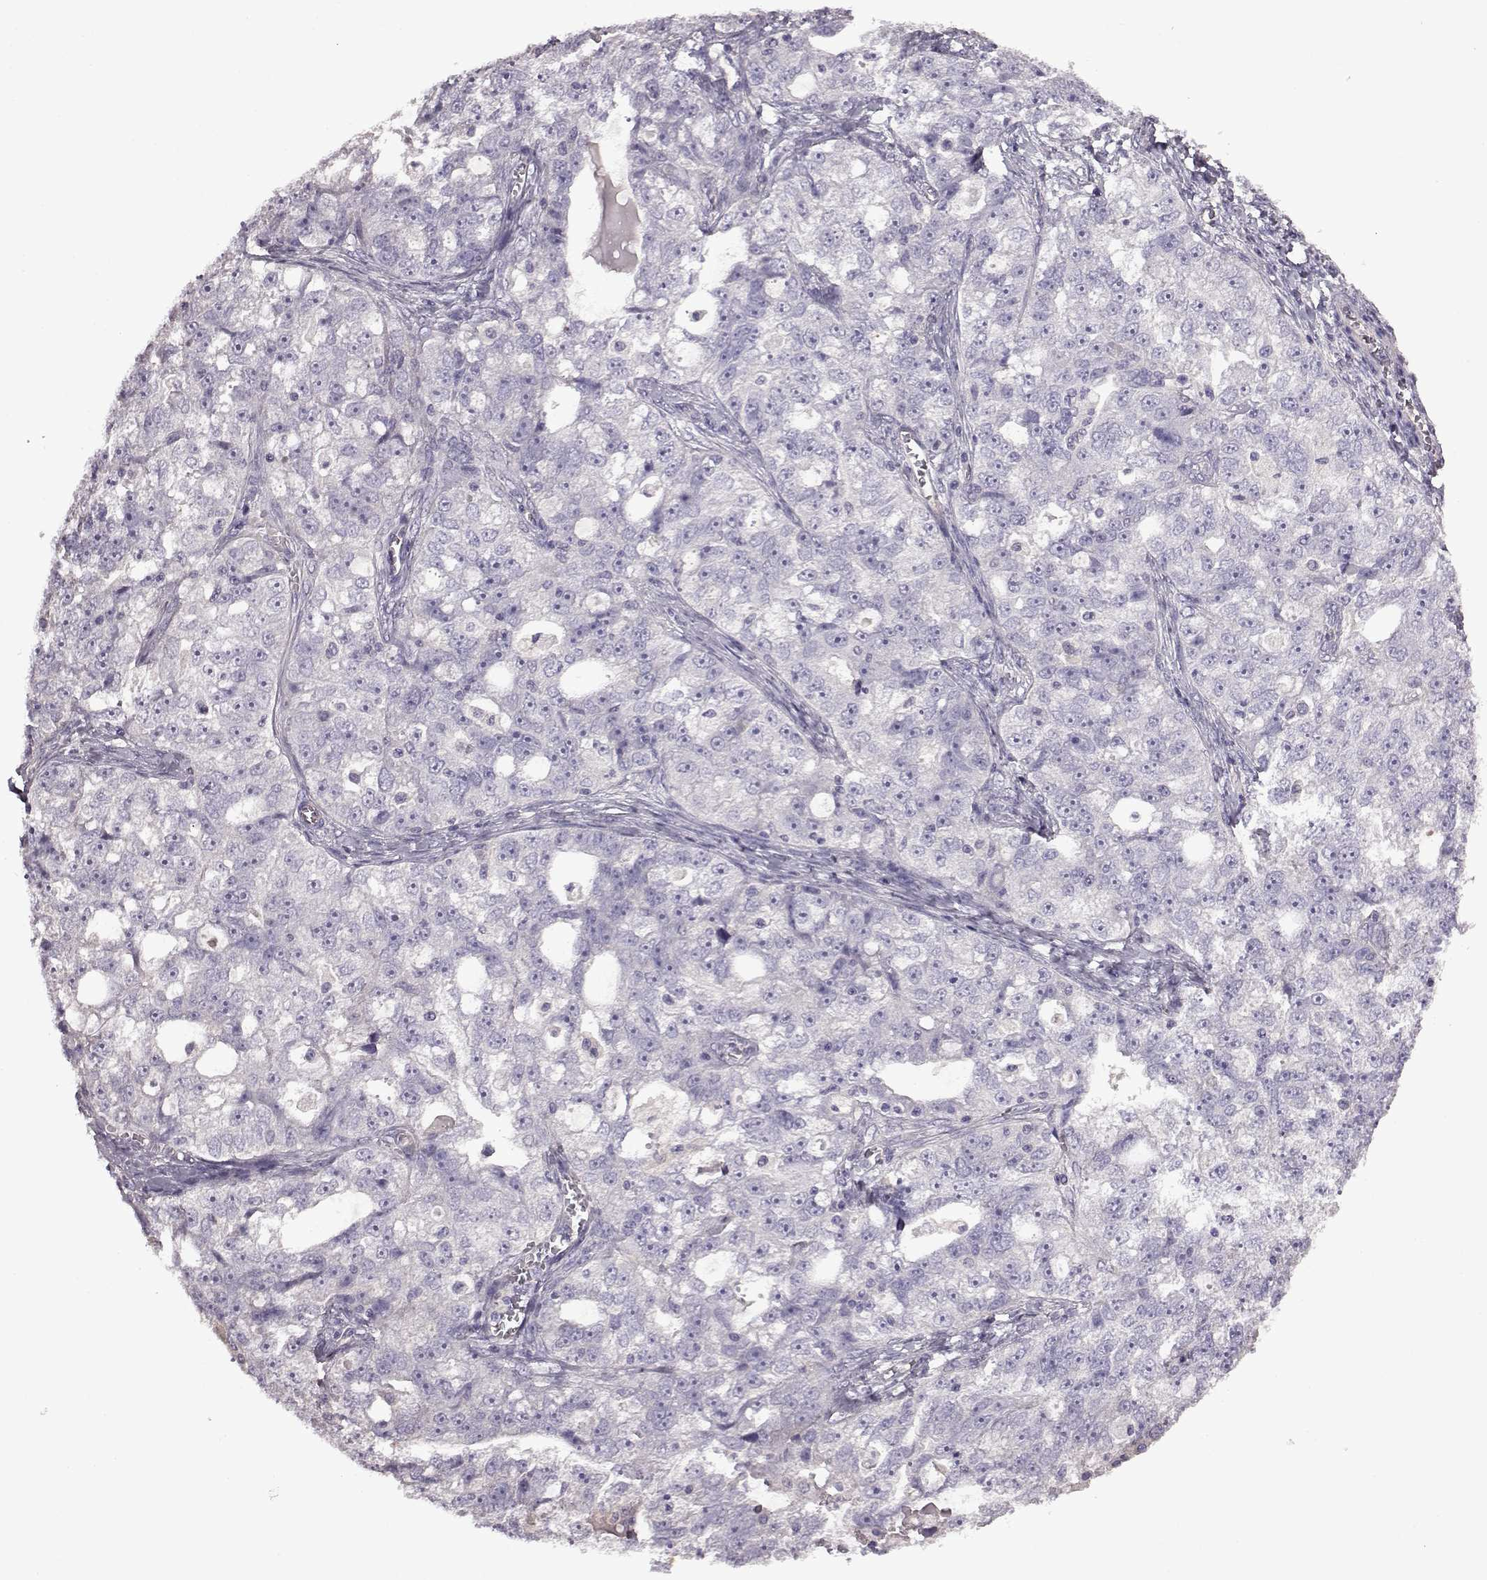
{"staining": {"intensity": "negative", "quantity": "none", "location": "none"}, "tissue": "ovarian cancer", "cell_type": "Tumor cells", "image_type": "cancer", "snomed": [{"axis": "morphology", "description": "Cystadenocarcinoma, serous, NOS"}, {"axis": "topography", "description": "Ovary"}], "caption": "IHC of ovarian cancer exhibits no staining in tumor cells.", "gene": "EDDM3B", "patient": {"sex": "female", "age": 51}}